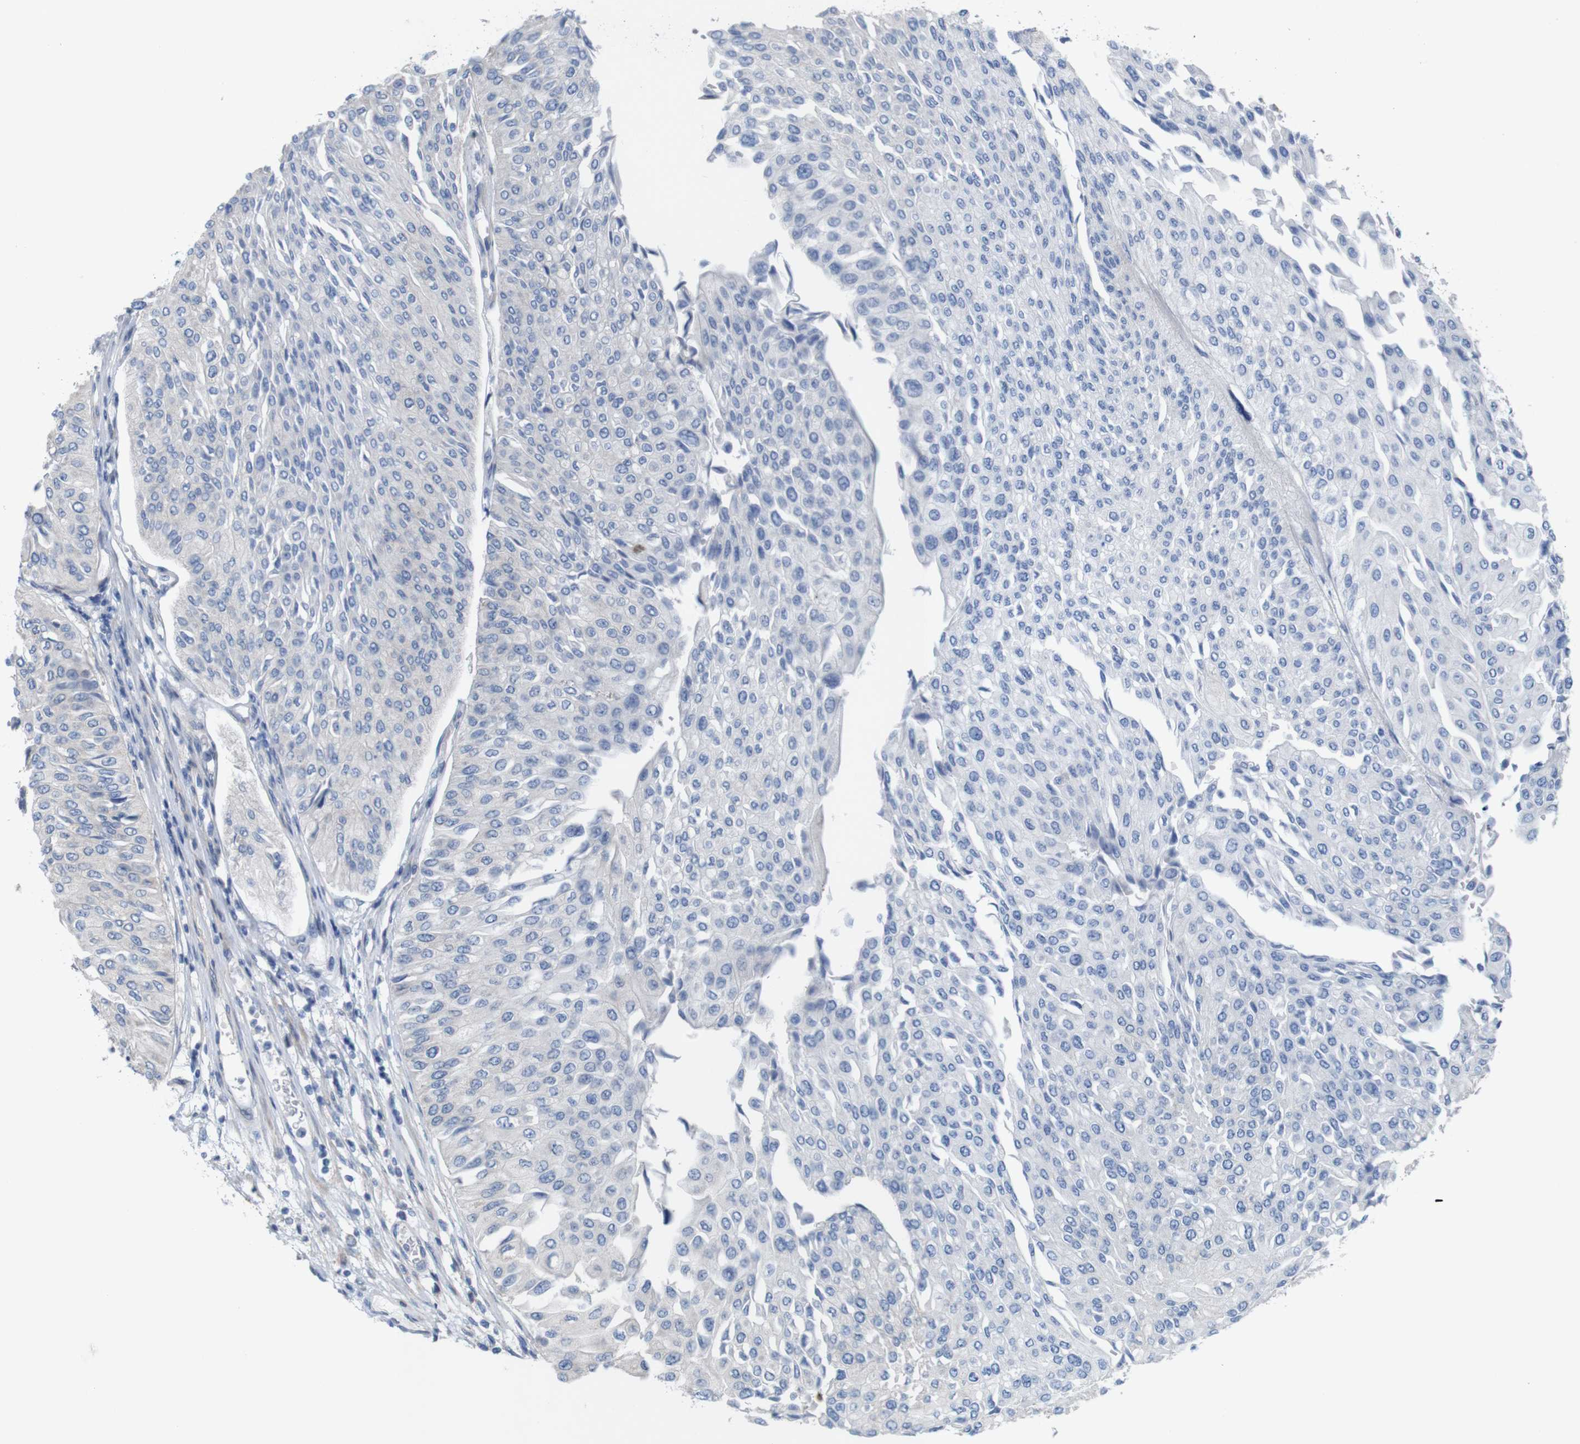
{"staining": {"intensity": "negative", "quantity": "none", "location": "none"}, "tissue": "urothelial cancer", "cell_type": "Tumor cells", "image_type": "cancer", "snomed": [{"axis": "morphology", "description": "Urothelial carcinoma, Low grade"}, {"axis": "topography", "description": "Urinary bladder"}], "caption": "Immunohistochemical staining of human low-grade urothelial carcinoma displays no significant staining in tumor cells.", "gene": "MYEOV", "patient": {"sex": "male", "age": 67}}